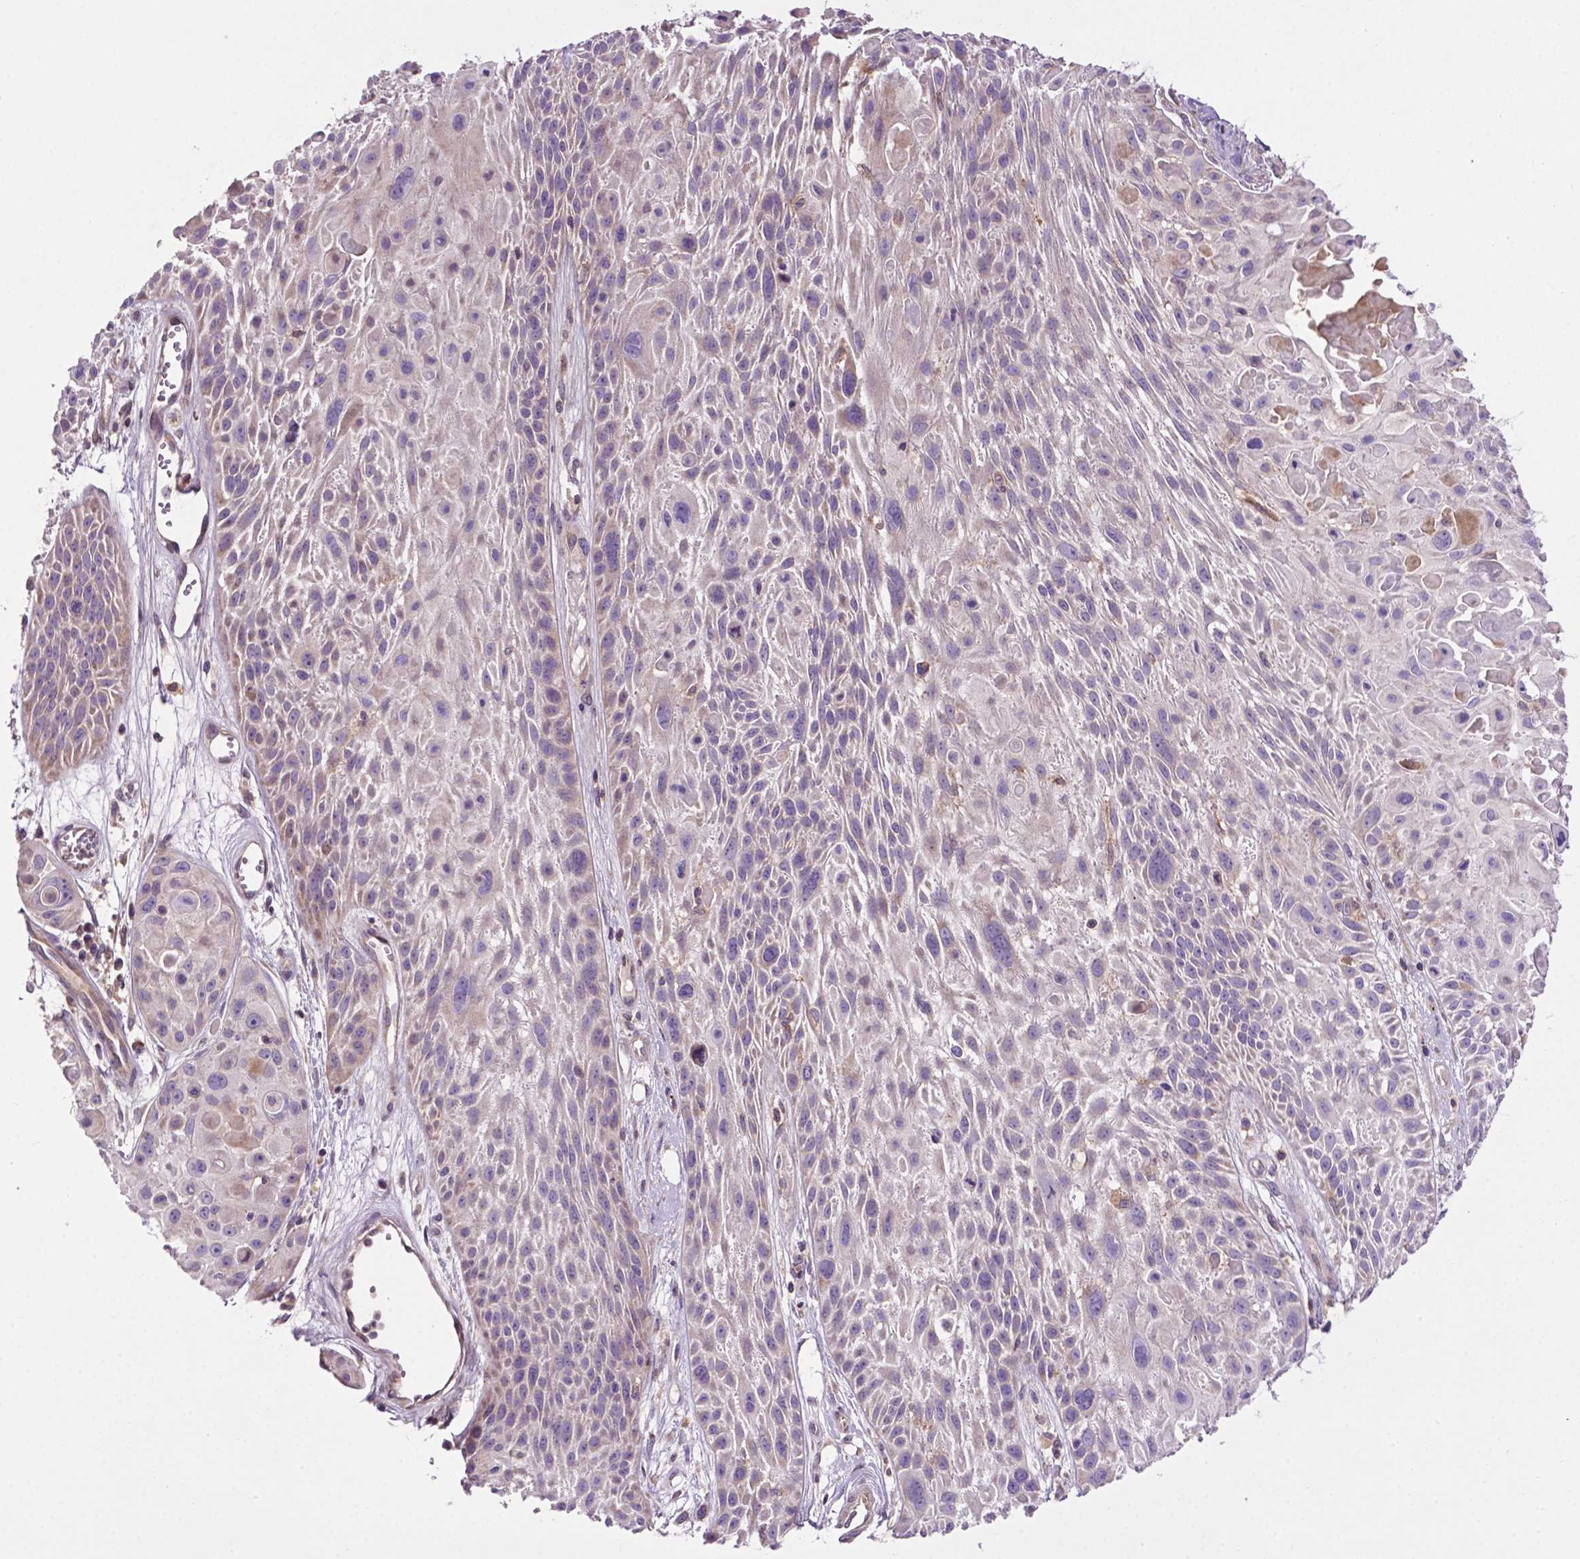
{"staining": {"intensity": "negative", "quantity": "none", "location": "none"}, "tissue": "skin cancer", "cell_type": "Tumor cells", "image_type": "cancer", "snomed": [{"axis": "morphology", "description": "Squamous cell carcinoma, NOS"}, {"axis": "topography", "description": "Skin"}, {"axis": "topography", "description": "Anal"}], "caption": "Immunohistochemical staining of skin squamous cell carcinoma shows no significant positivity in tumor cells. (Stains: DAB (3,3'-diaminobenzidine) immunohistochemistry (IHC) with hematoxylin counter stain, Microscopy: brightfield microscopy at high magnification).", "gene": "SPNS2", "patient": {"sex": "female", "age": 75}}